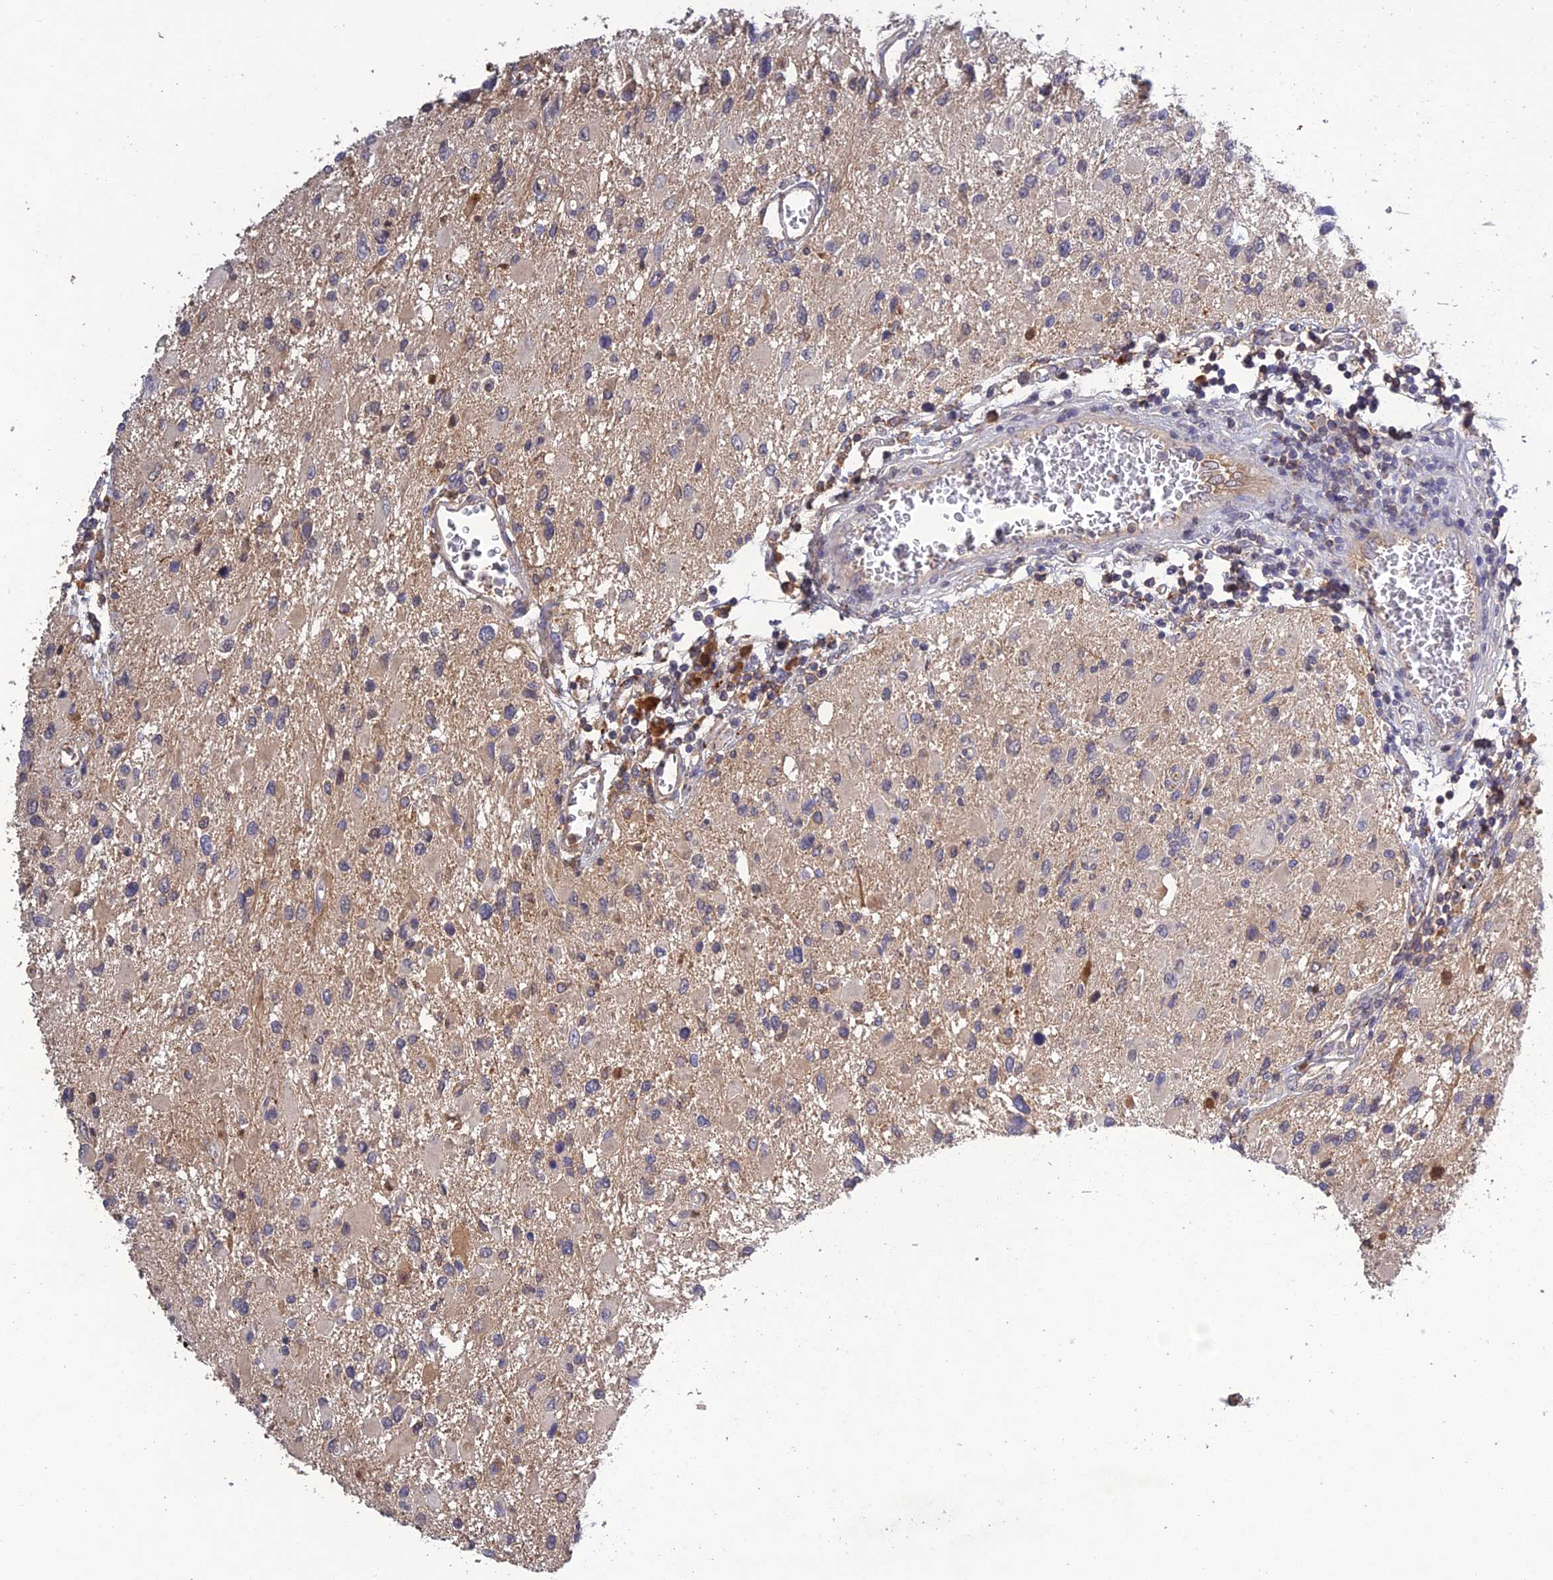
{"staining": {"intensity": "negative", "quantity": "none", "location": "none"}, "tissue": "glioma", "cell_type": "Tumor cells", "image_type": "cancer", "snomed": [{"axis": "morphology", "description": "Glioma, malignant, High grade"}, {"axis": "topography", "description": "Brain"}], "caption": "This is a image of immunohistochemistry (IHC) staining of glioma, which shows no expression in tumor cells.", "gene": "SLC39A13", "patient": {"sex": "male", "age": 53}}